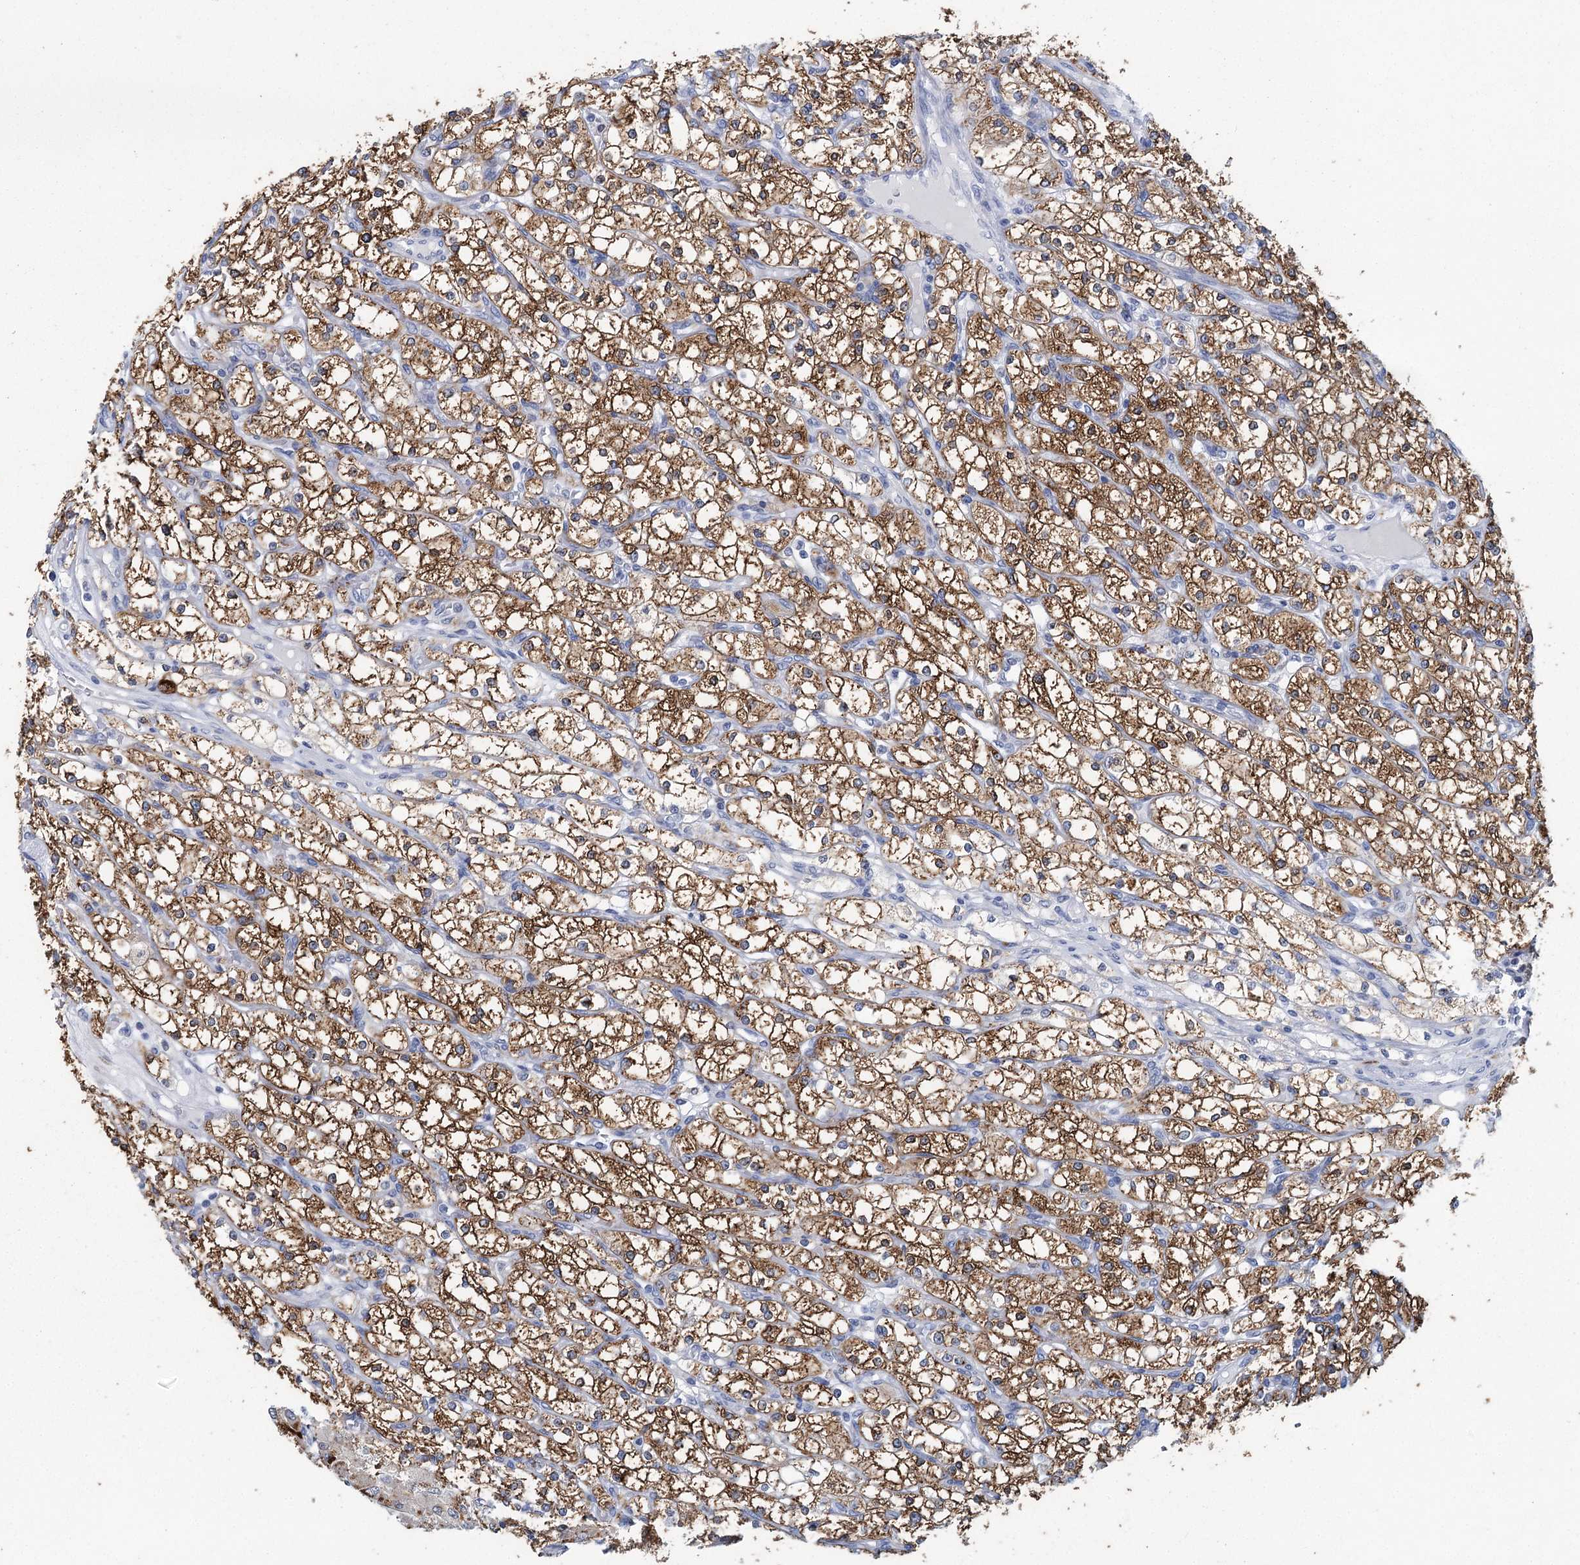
{"staining": {"intensity": "moderate", "quantity": ">75%", "location": "cytoplasmic/membranous"}, "tissue": "renal cancer", "cell_type": "Tumor cells", "image_type": "cancer", "snomed": [{"axis": "morphology", "description": "Adenocarcinoma, NOS"}, {"axis": "topography", "description": "Kidney"}], "caption": "A medium amount of moderate cytoplasmic/membranous staining is appreciated in approximately >75% of tumor cells in renal cancer (adenocarcinoma) tissue. The staining was performed using DAB (3,3'-diaminobenzidine), with brown indicating positive protein expression. Nuclei are stained blue with hematoxylin.", "gene": "METTL7B", "patient": {"sex": "male", "age": 80}}